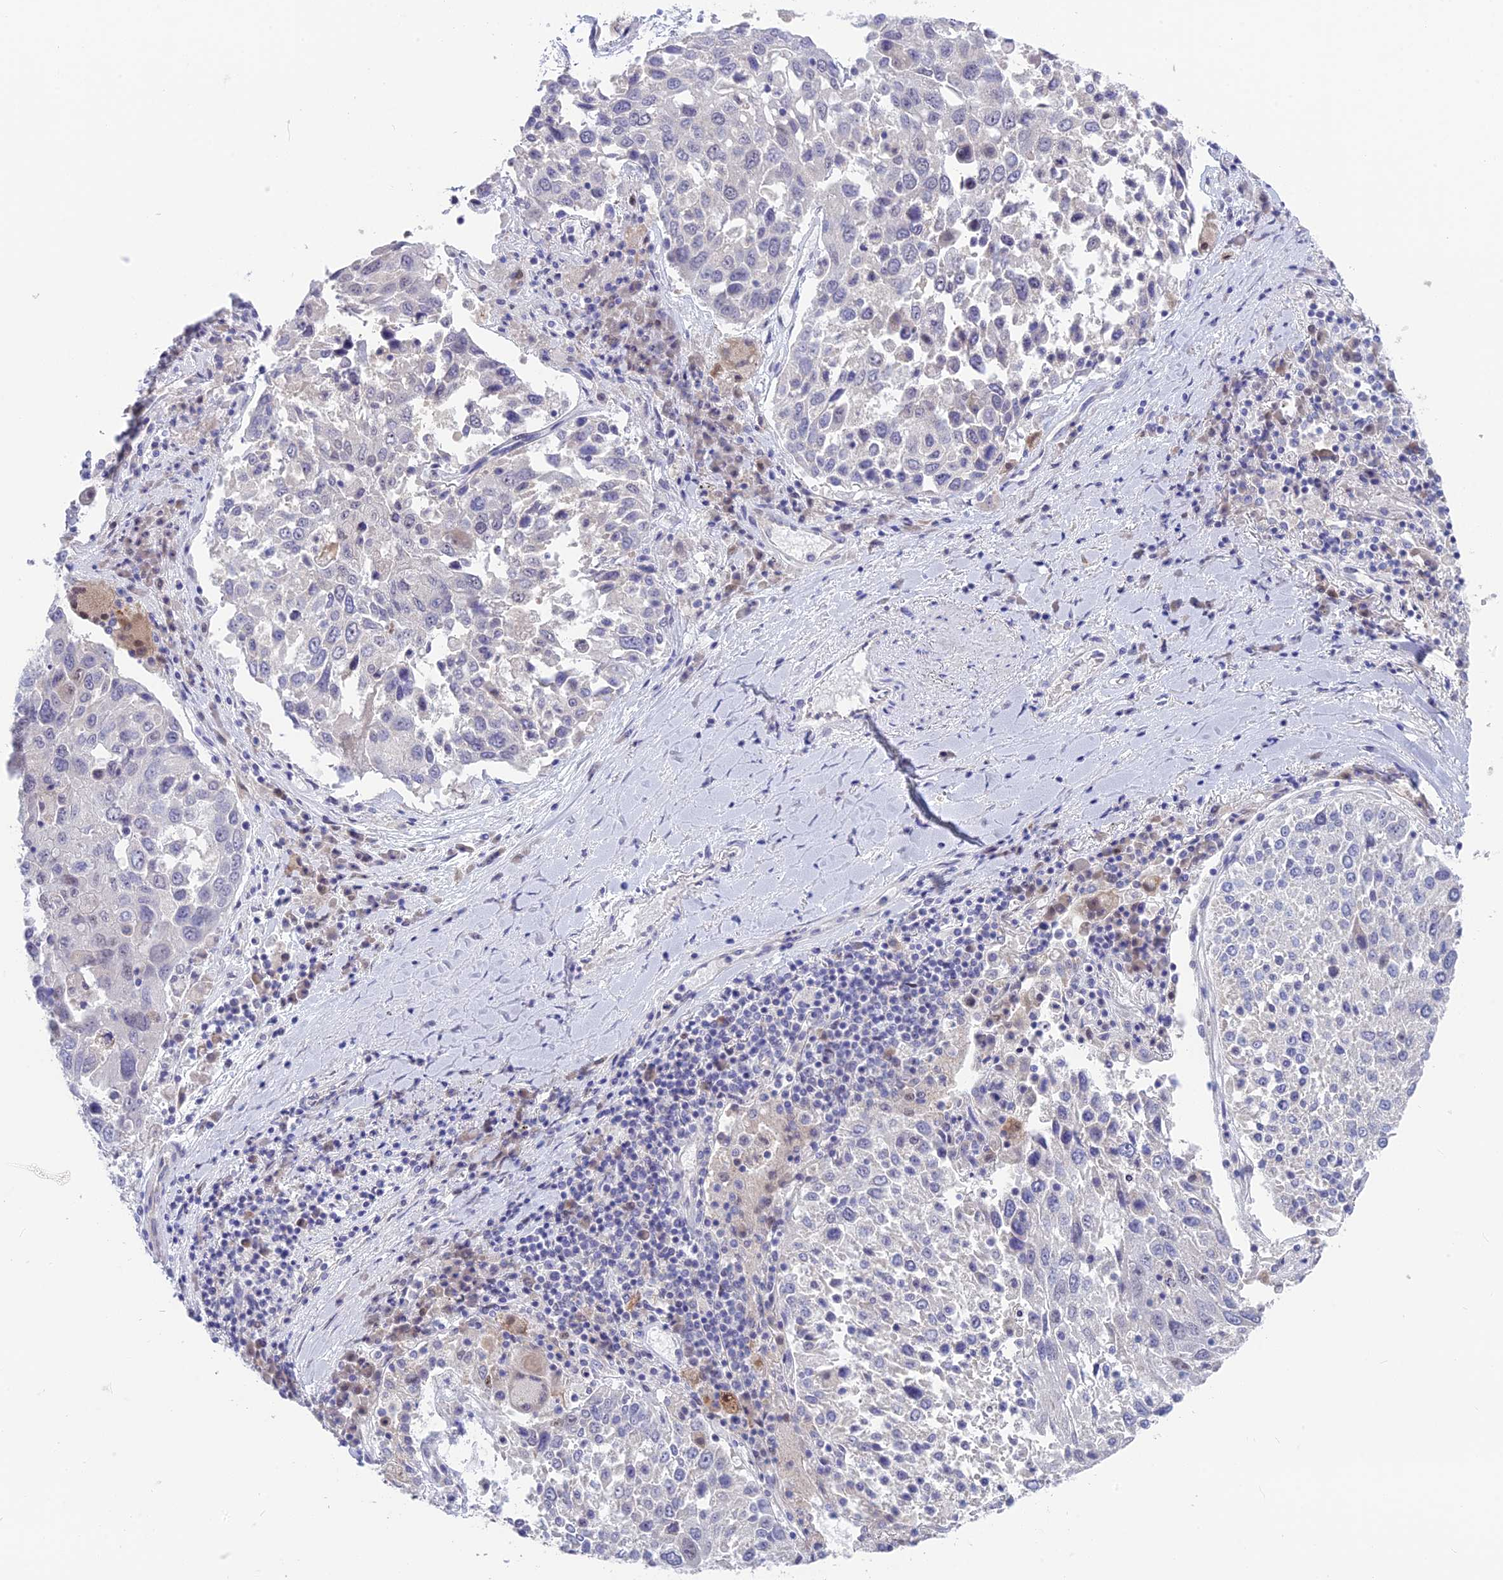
{"staining": {"intensity": "negative", "quantity": "none", "location": "none"}, "tissue": "lung cancer", "cell_type": "Tumor cells", "image_type": "cancer", "snomed": [{"axis": "morphology", "description": "Squamous cell carcinoma, NOS"}, {"axis": "topography", "description": "Lung"}], "caption": "Immunohistochemistry of lung cancer (squamous cell carcinoma) exhibits no positivity in tumor cells. (DAB immunohistochemistry with hematoxylin counter stain).", "gene": "SNTN", "patient": {"sex": "male", "age": 65}}